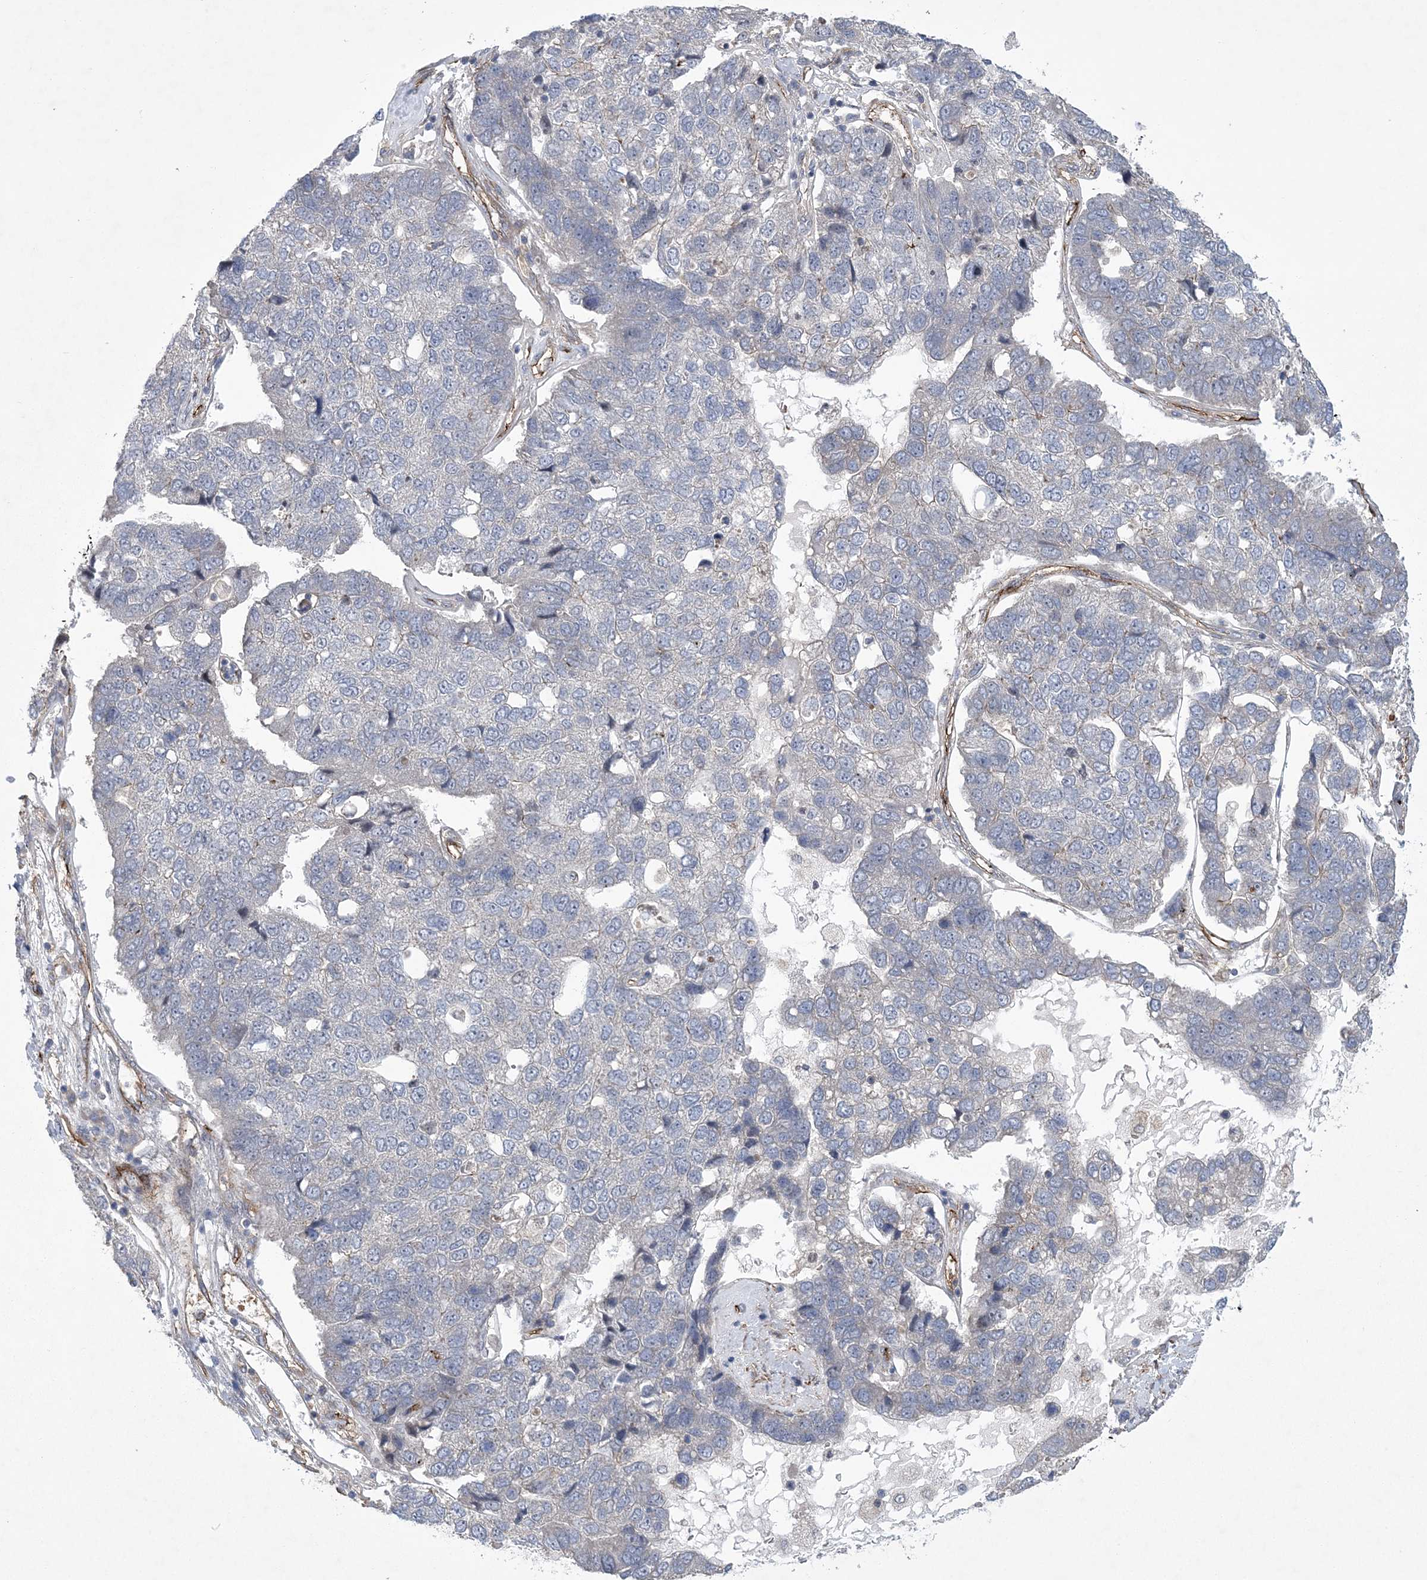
{"staining": {"intensity": "negative", "quantity": "none", "location": "none"}, "tissue": "pancreatic cancer", "cell_type": "Tumor cells", "image_type": "cancer", "snomed": [{"axis": "morphology", "description": "Adenocarcinoma, NOS"}, {"axis": "topography", "description": "Pancreas"}], "caption": "Immunohistochemistry (IHC) photomicrograph of neoplastic tissue: pancreatic cancer stained with DAB displays no significant protein expression in tumor cells.", "gene": "CALN1", "patient": {"sex": "female", "age": 61}}